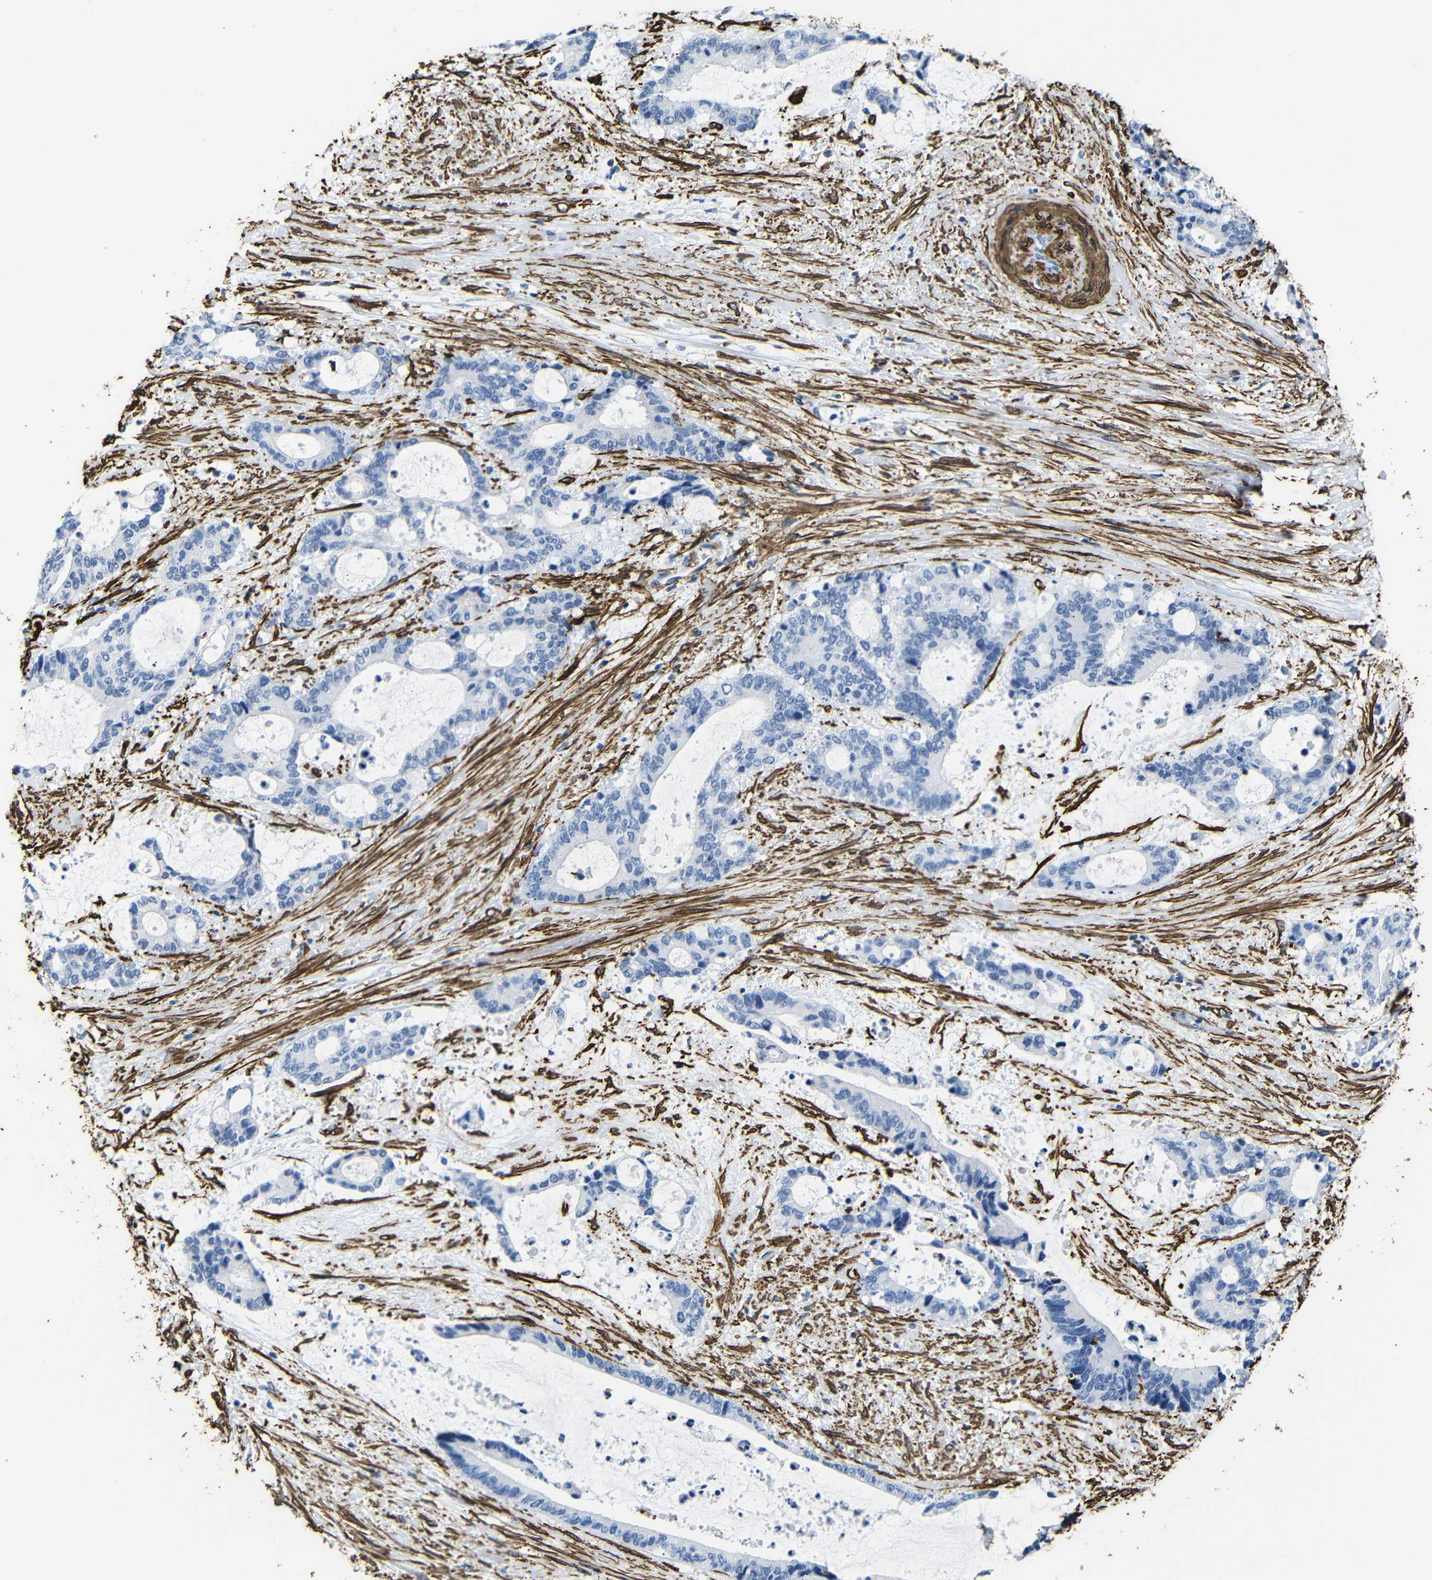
{"staining": {"intensity": "negative", "quantity": "none", "location": "none"}, "tissue": "liver cancer", "cell_type": "Tumor cells", "image_type": "cancer", "snomed": [{"axis": "morphology", "description": "Normal tissue, NOS"}, {"axis": "morphology", "description": "Cholangiocarcinoma"}, {"axis": "topography", "description": "Liver"}, {"axis": "topography", "description": "Peripheral nerve tissue"}], "caption": "Tumor cells are negative for brown protein staining in liver cancer.", "gene": "ACTA2", "patient": {"sex": "female", "age": 73}}